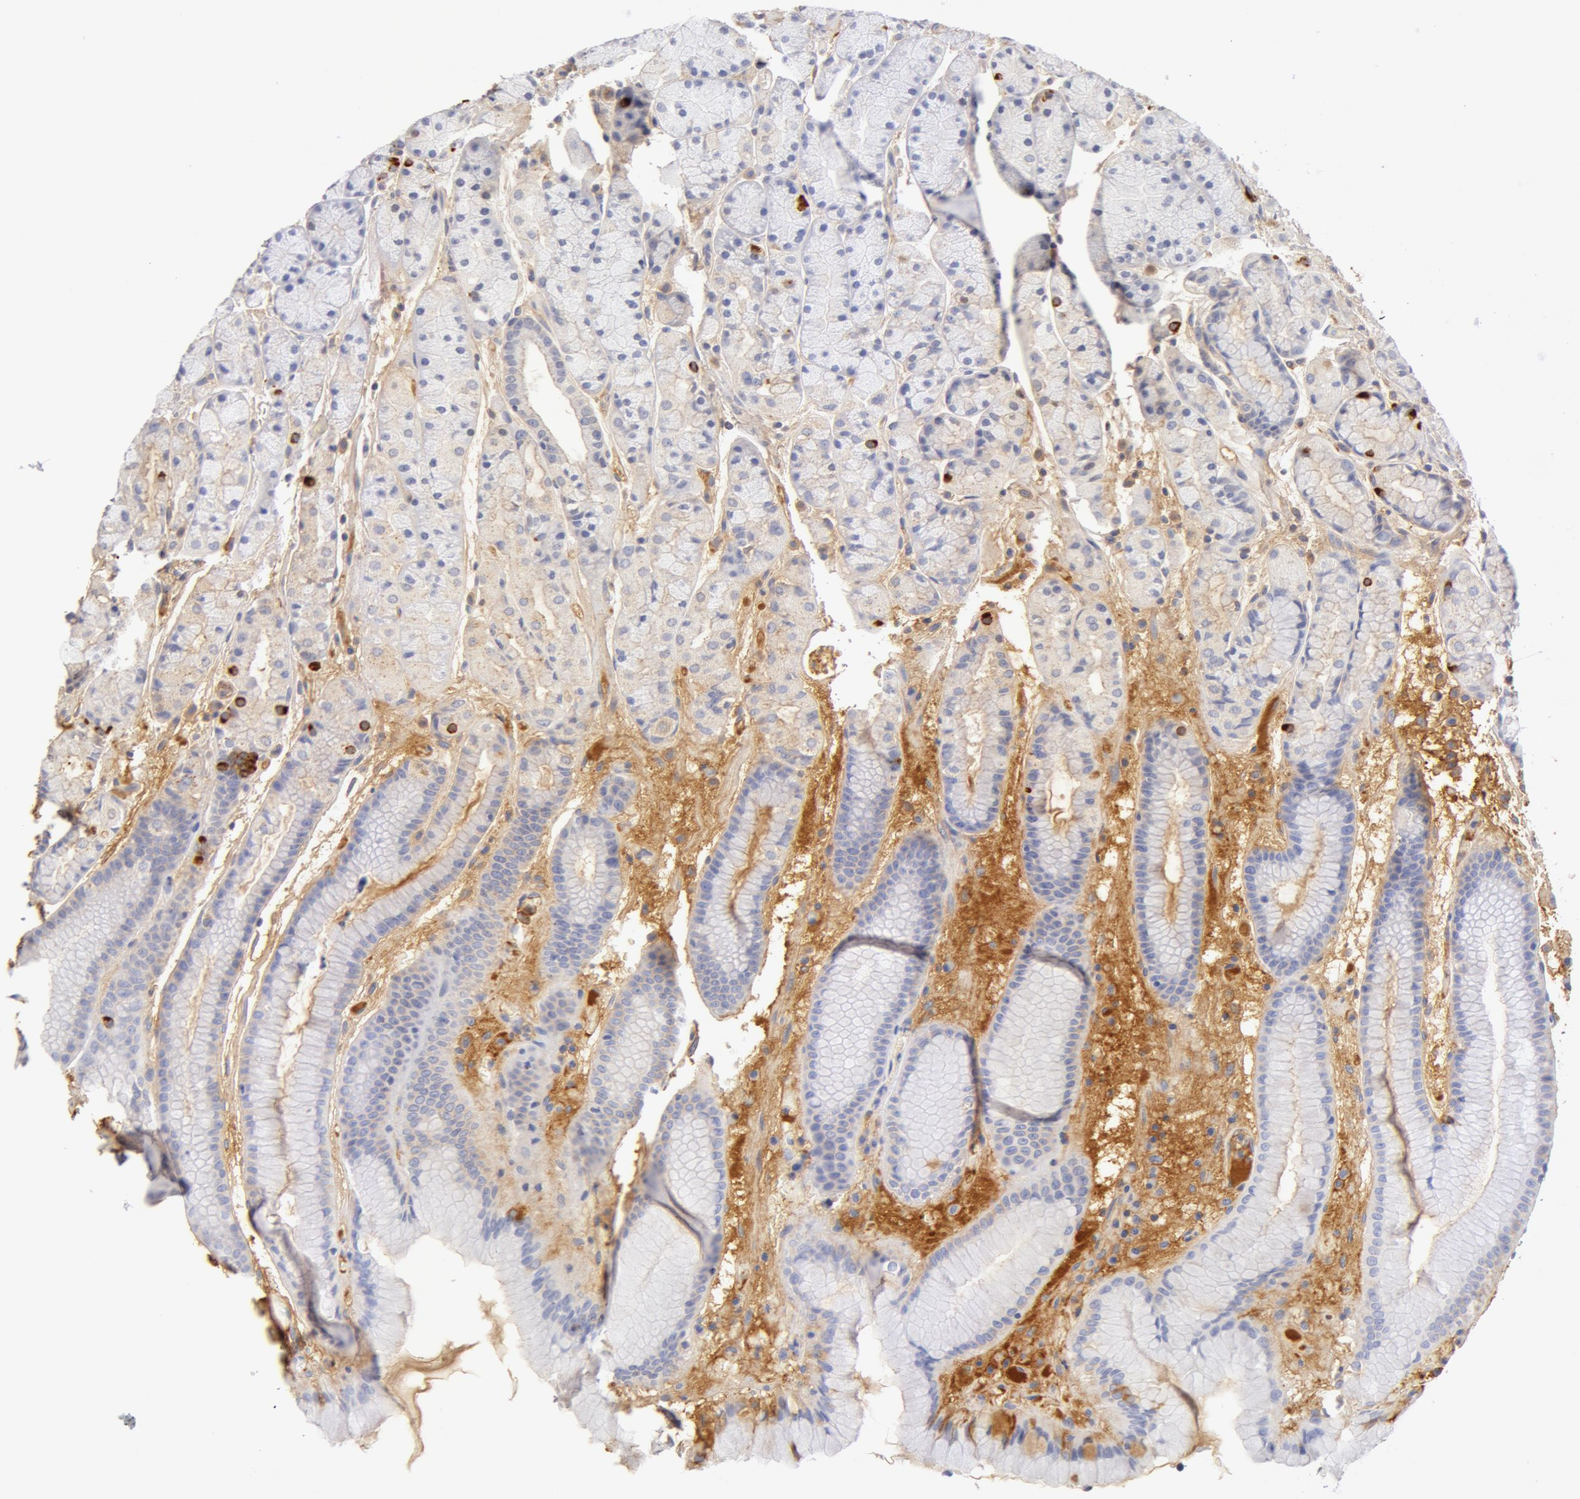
{"staining": {"intensity": "strong", "quantity": "<25%", "location": "cytoplasmic/membranous"}, "tissue": "stomach", "cell_type": "Glandular cells", "image_type": "normal", "snomed": [{"axis": "morphology", "description": "Normal tissue, NOS"}, {"axis": "topography", "description": "Stomach, upper"}], "caption": "Immunohistochemical staining of normal stomach reveals medium levels of strong cytoplasmic/membranous expression in about <25% of glandular cells.", "gene": "GC", "patient": {"sex": "male", "age": 72}}